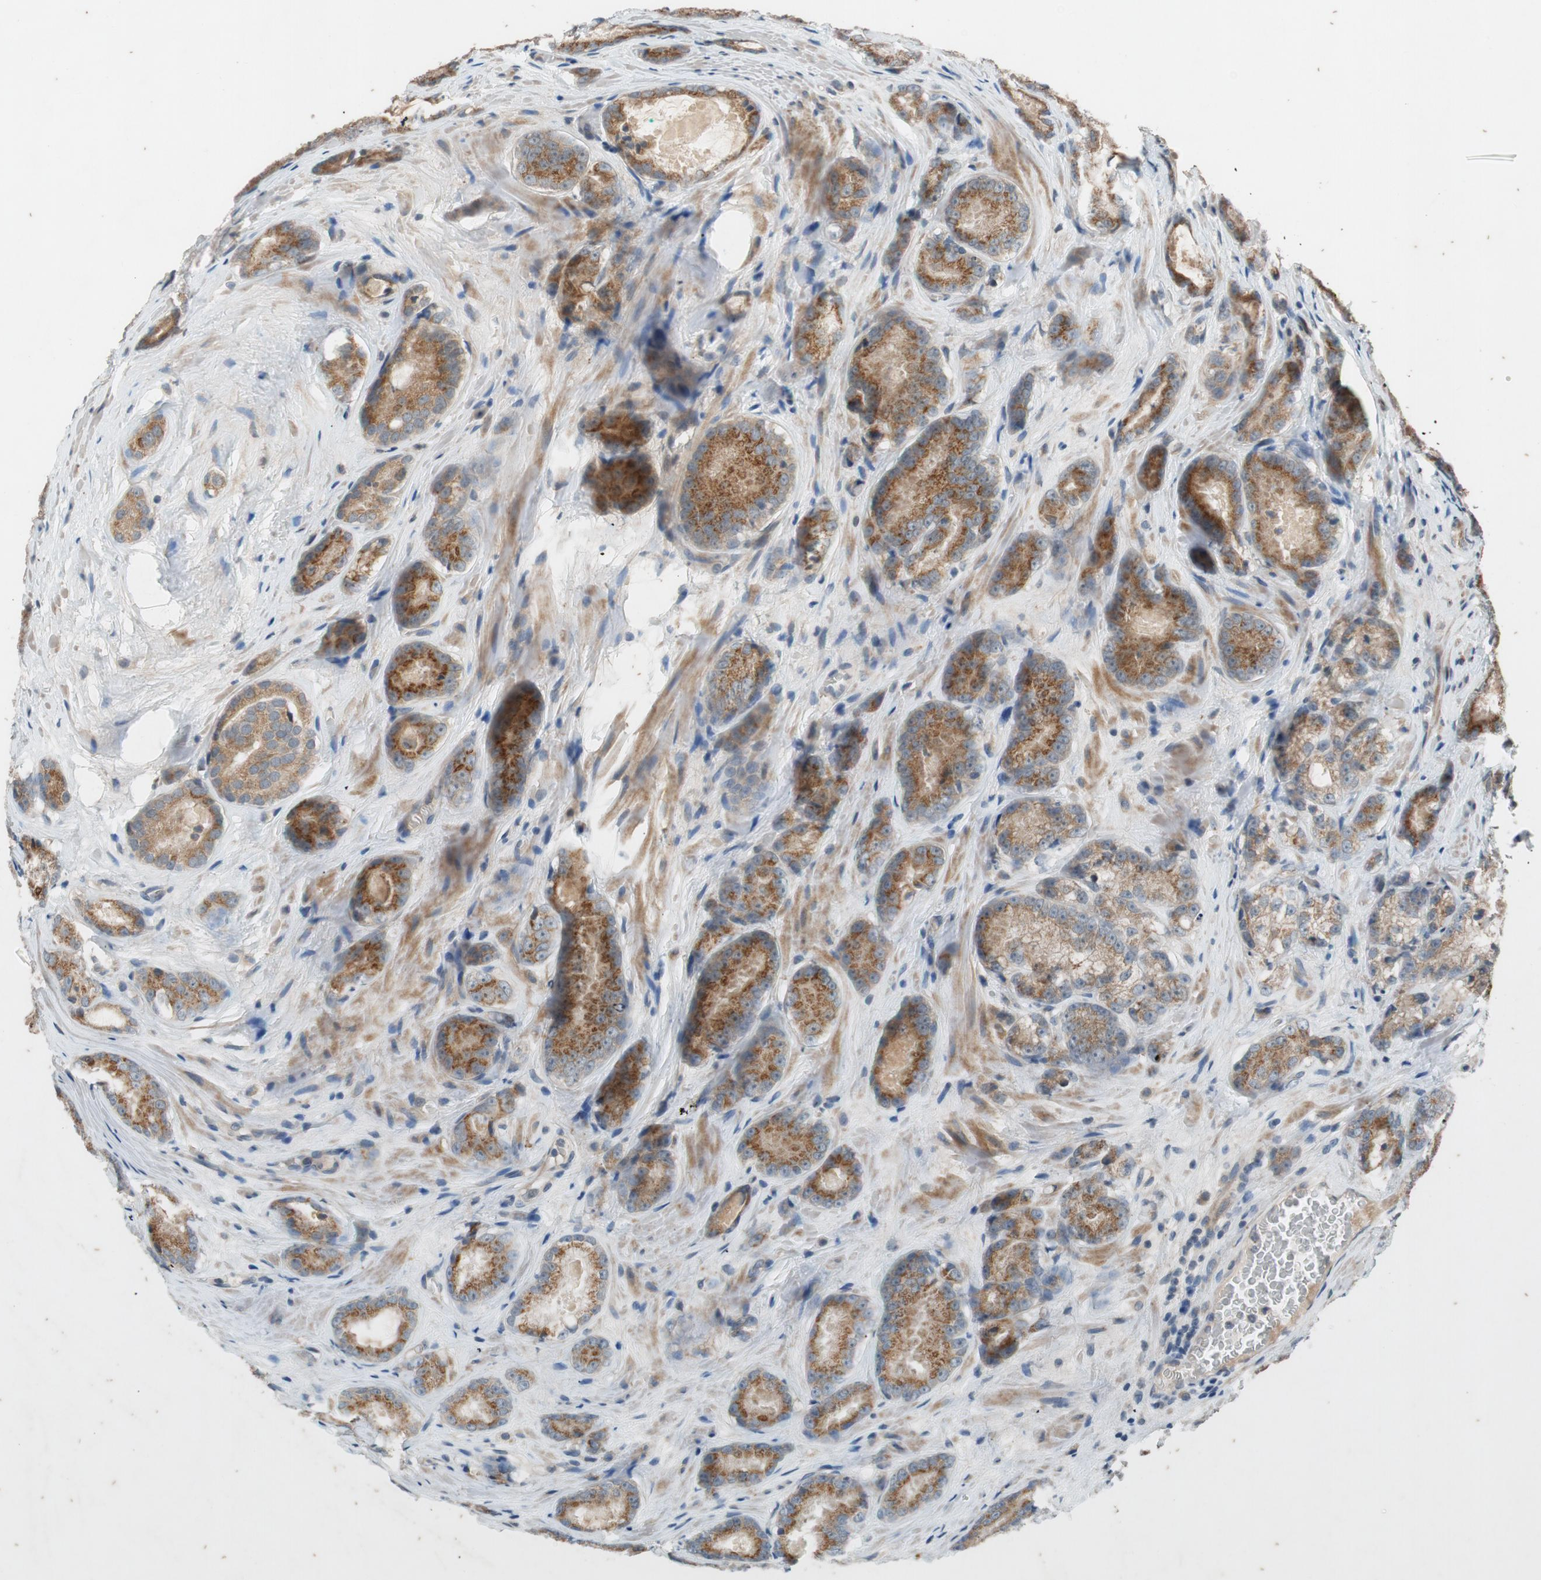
{"staining": {"intensity": "moderate", "quantity": ">75%", "location": "cytoplasmic/membranous"}, "tissue": "prostate cancer", "cell_type": "Tumor cells", "image_type": "cancer", "snomed": [{"axis": "morphology", "description": "Adenocarcinoma, High grade"}, {"axis": "topography", "description": "Prostate"}], "caption": "The image exhibits immunohistochemical staining of prostate cancer. There is moderate cytoplasmic/membranous expression is seen in about >75% of tumor cells.", "gene": "ATP2C1", "patient": {"sex": "male", "age": 64}}